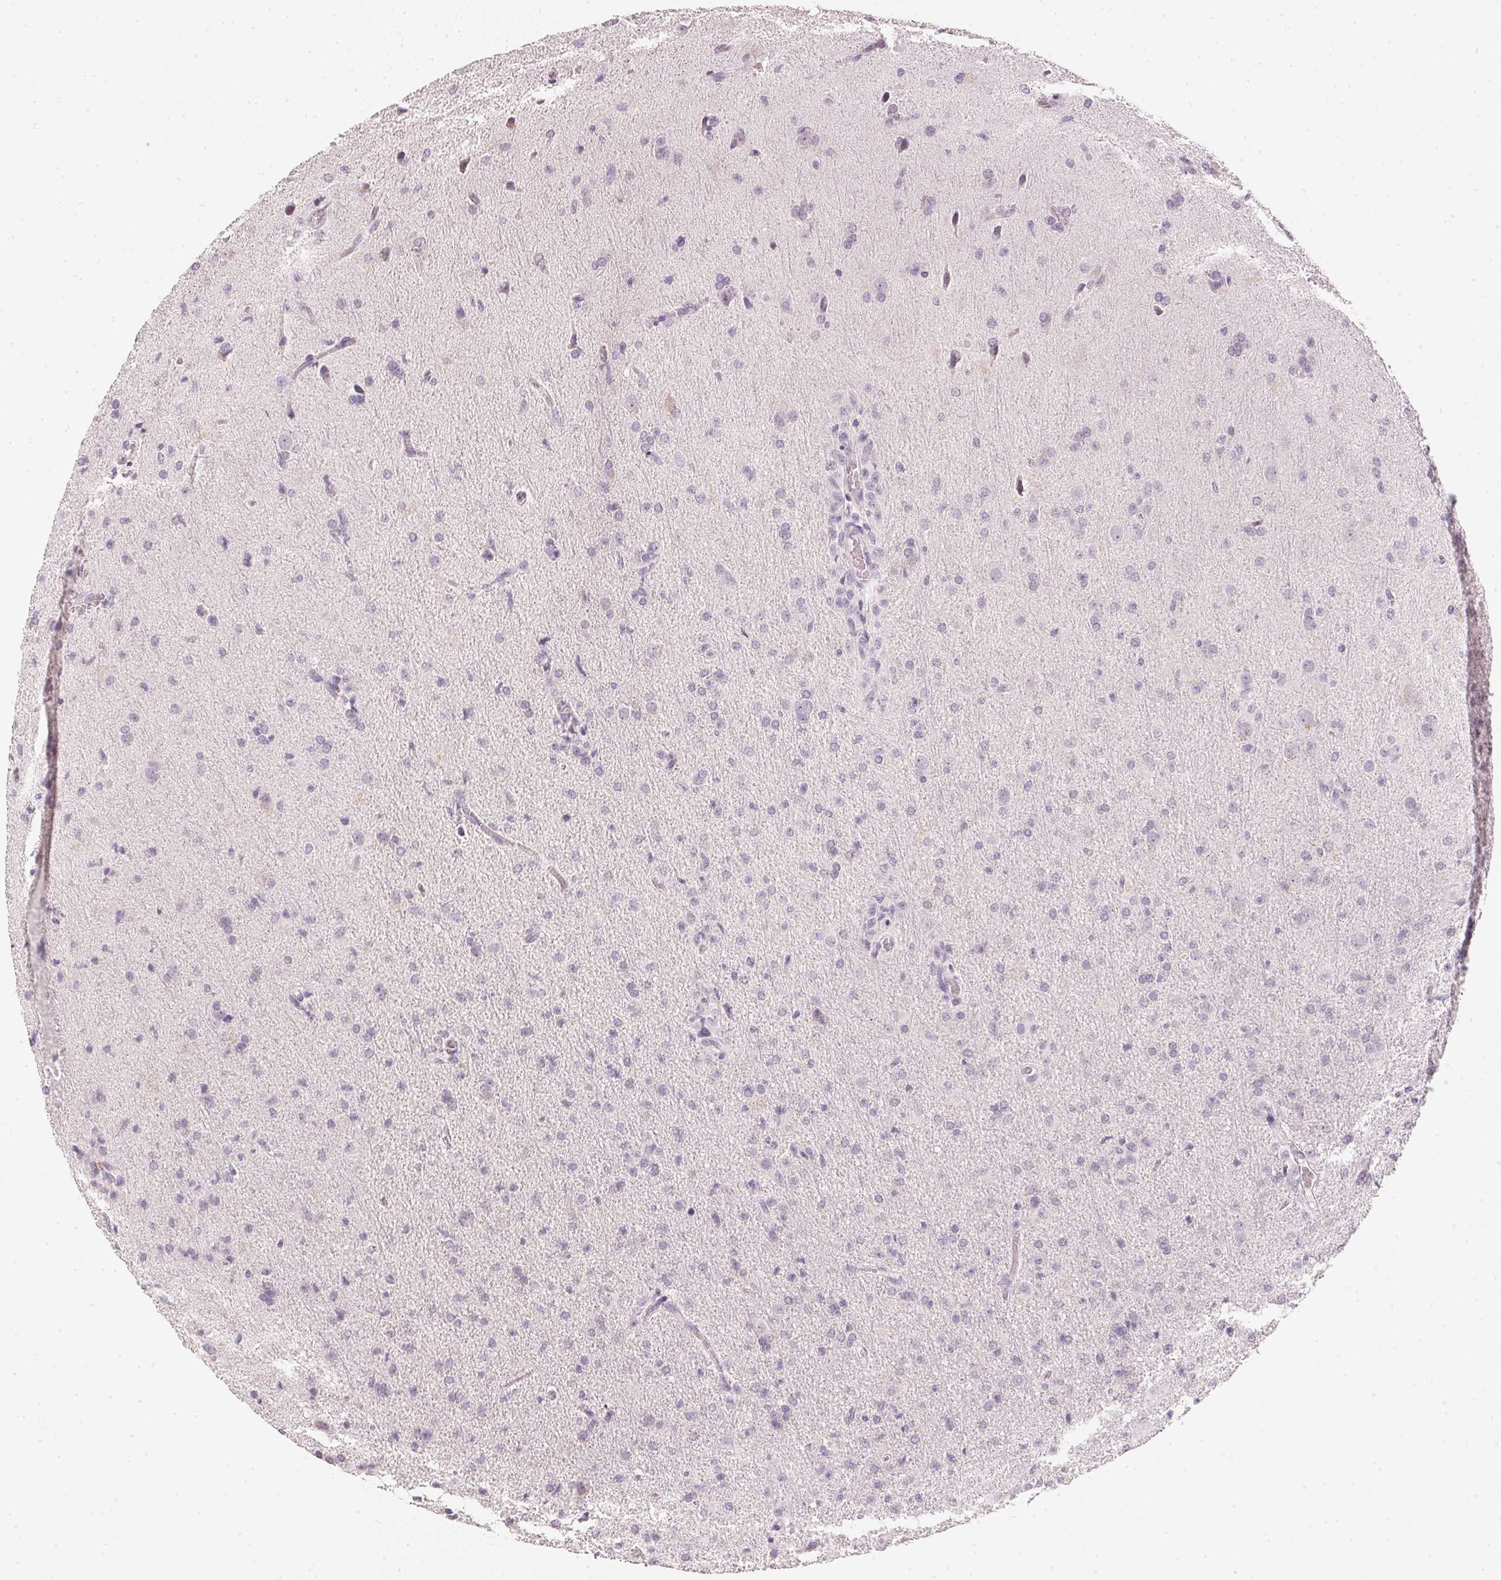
{"staining": {"intensity": "negative", "quantity": "none", "location": "none"}, "tissue": "glioma", "cell_type": "Tumor cells", "image_type": "cancer", "snomed": [{"axis": "morphology", "description": "Glioma, malignant, High grade"}, {"axis": "topography", "description": "Brain"}], "caption": "The histopathology image reveals no staining of tumor cells in glioma.", "gene": "IGFBP1", "patient": {"sex": "male", "age": 68}}